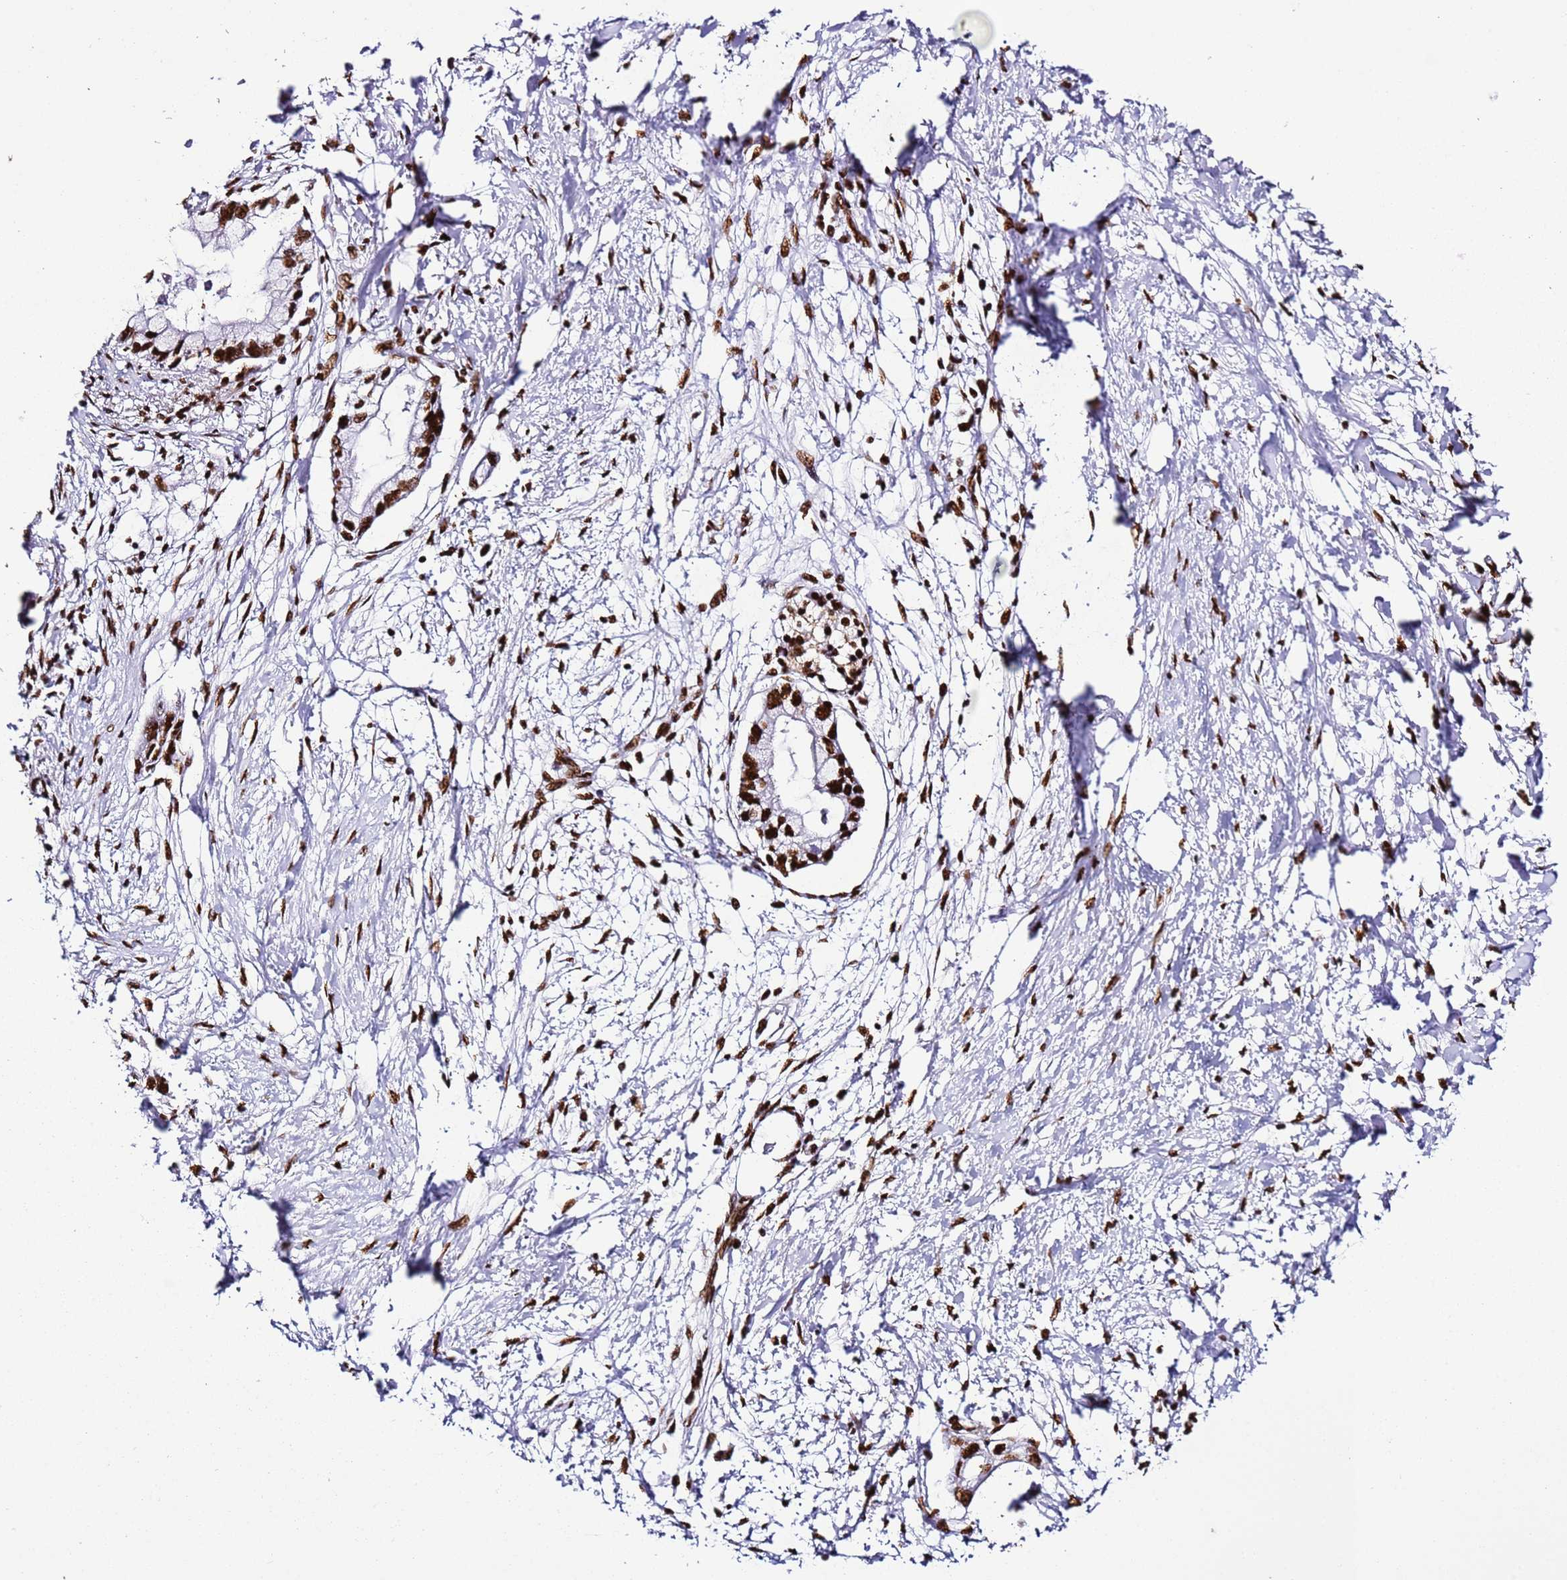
{"staining": {"intensity": "strong", "quantity": ">75%", "location": "nuclear"}, "tissue": "pancreatic cancer", "cell_type": "Tumor cells", "image_type": "cancer", "snomed": [{"axis": "morphology", "description": "Adenocarcinoma, NOS"}, {"axis": "topography", "description": "Pancreas"}], "caption": "Pancreatic adenocarcinoma was stained to show a protein in brown. There is high levels of strong nuclear positivity in about >75% of tumor cells.", "gene": "C6orf226", "patient": {"sex": "male", "age": 48}}